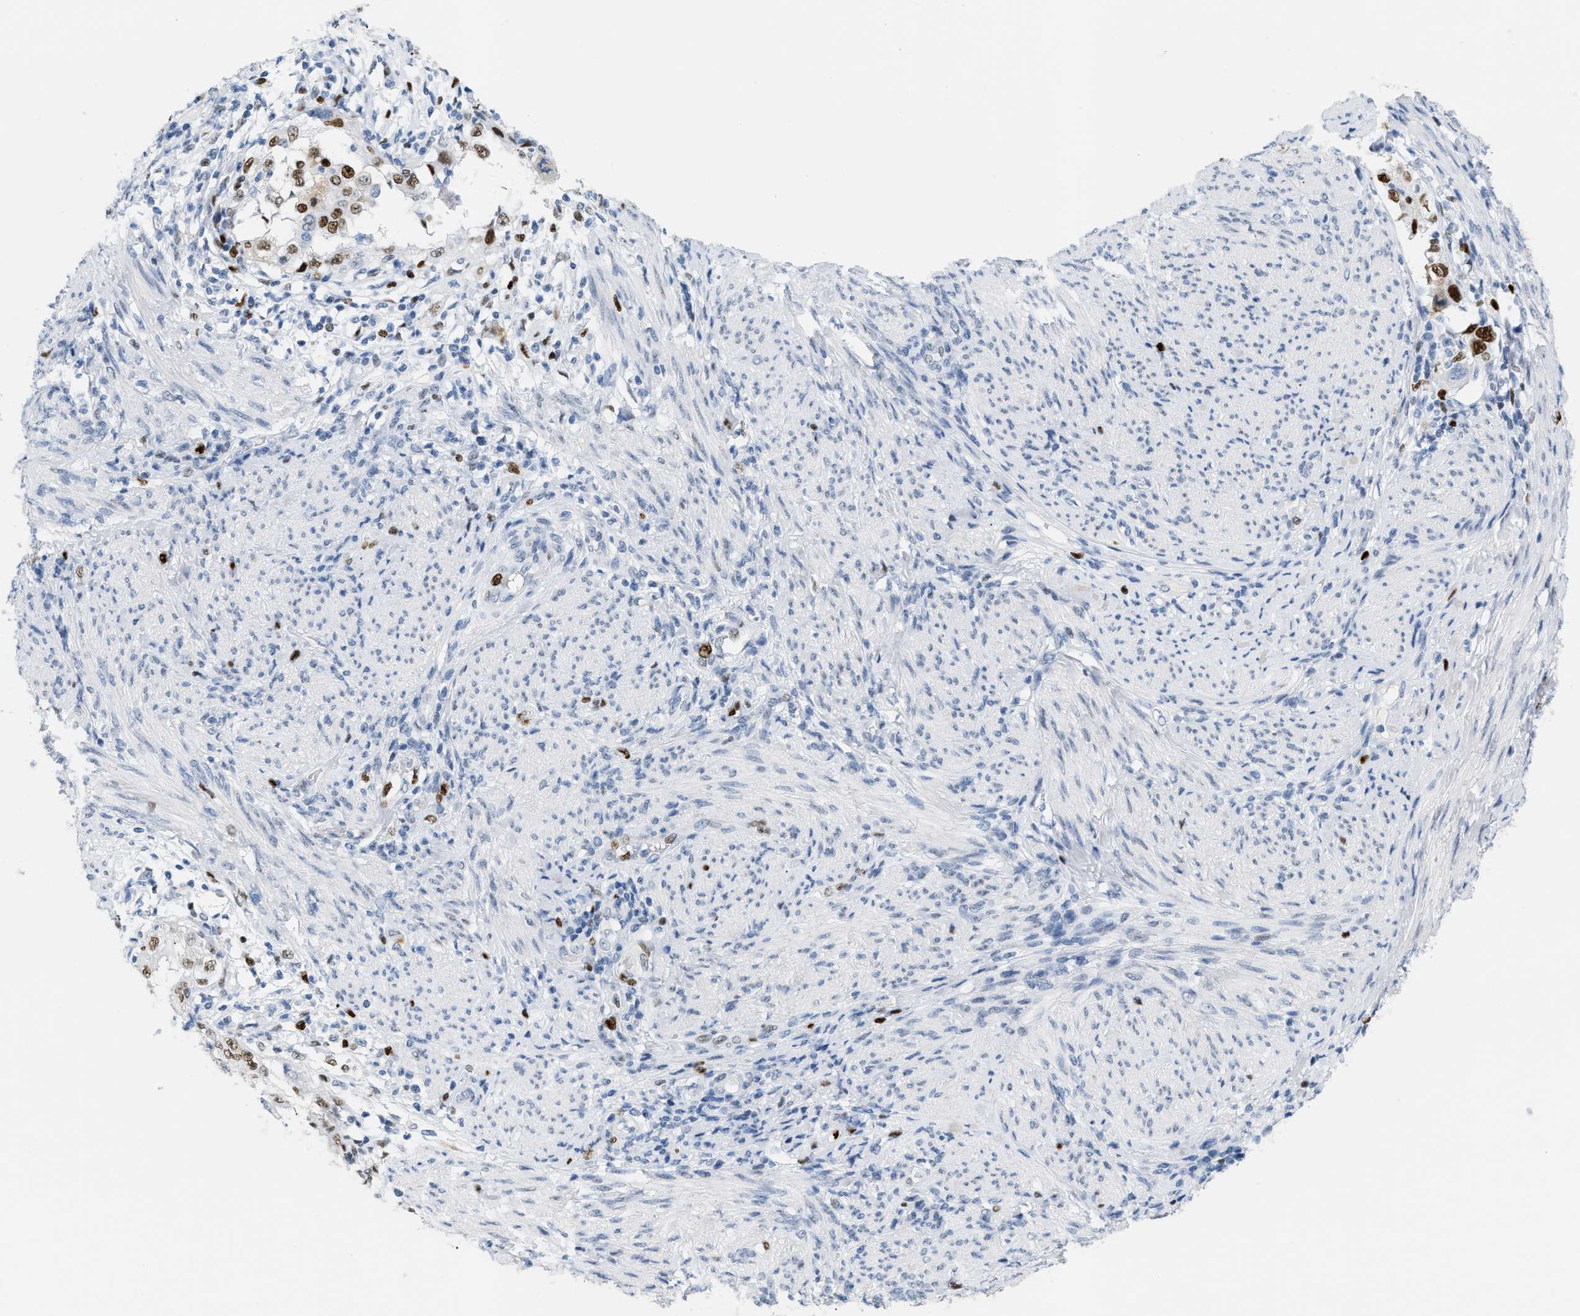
{"staining": {"intensity": "strong", "quantity": "25%-75%", "location": "nuclear"}, "tissue": "endometrial cancer", "cell_type": "Tumor cells", "image_type": "cancer", "snomed": [{"axis": "morphology", "description": "Adenocarcinoma, NOS"}, {"axis": "topography", "description": "Endometrium"}], "caption": "IHC micrograph of endometrial cancer (adenocarcinoma) stained for a protein (brown), which displays high levels of strong nuclear expression in approximately 25%-75% of tumor cells.", "gene": "MCM7", "patient": {"sex": "female", "age": 85}}